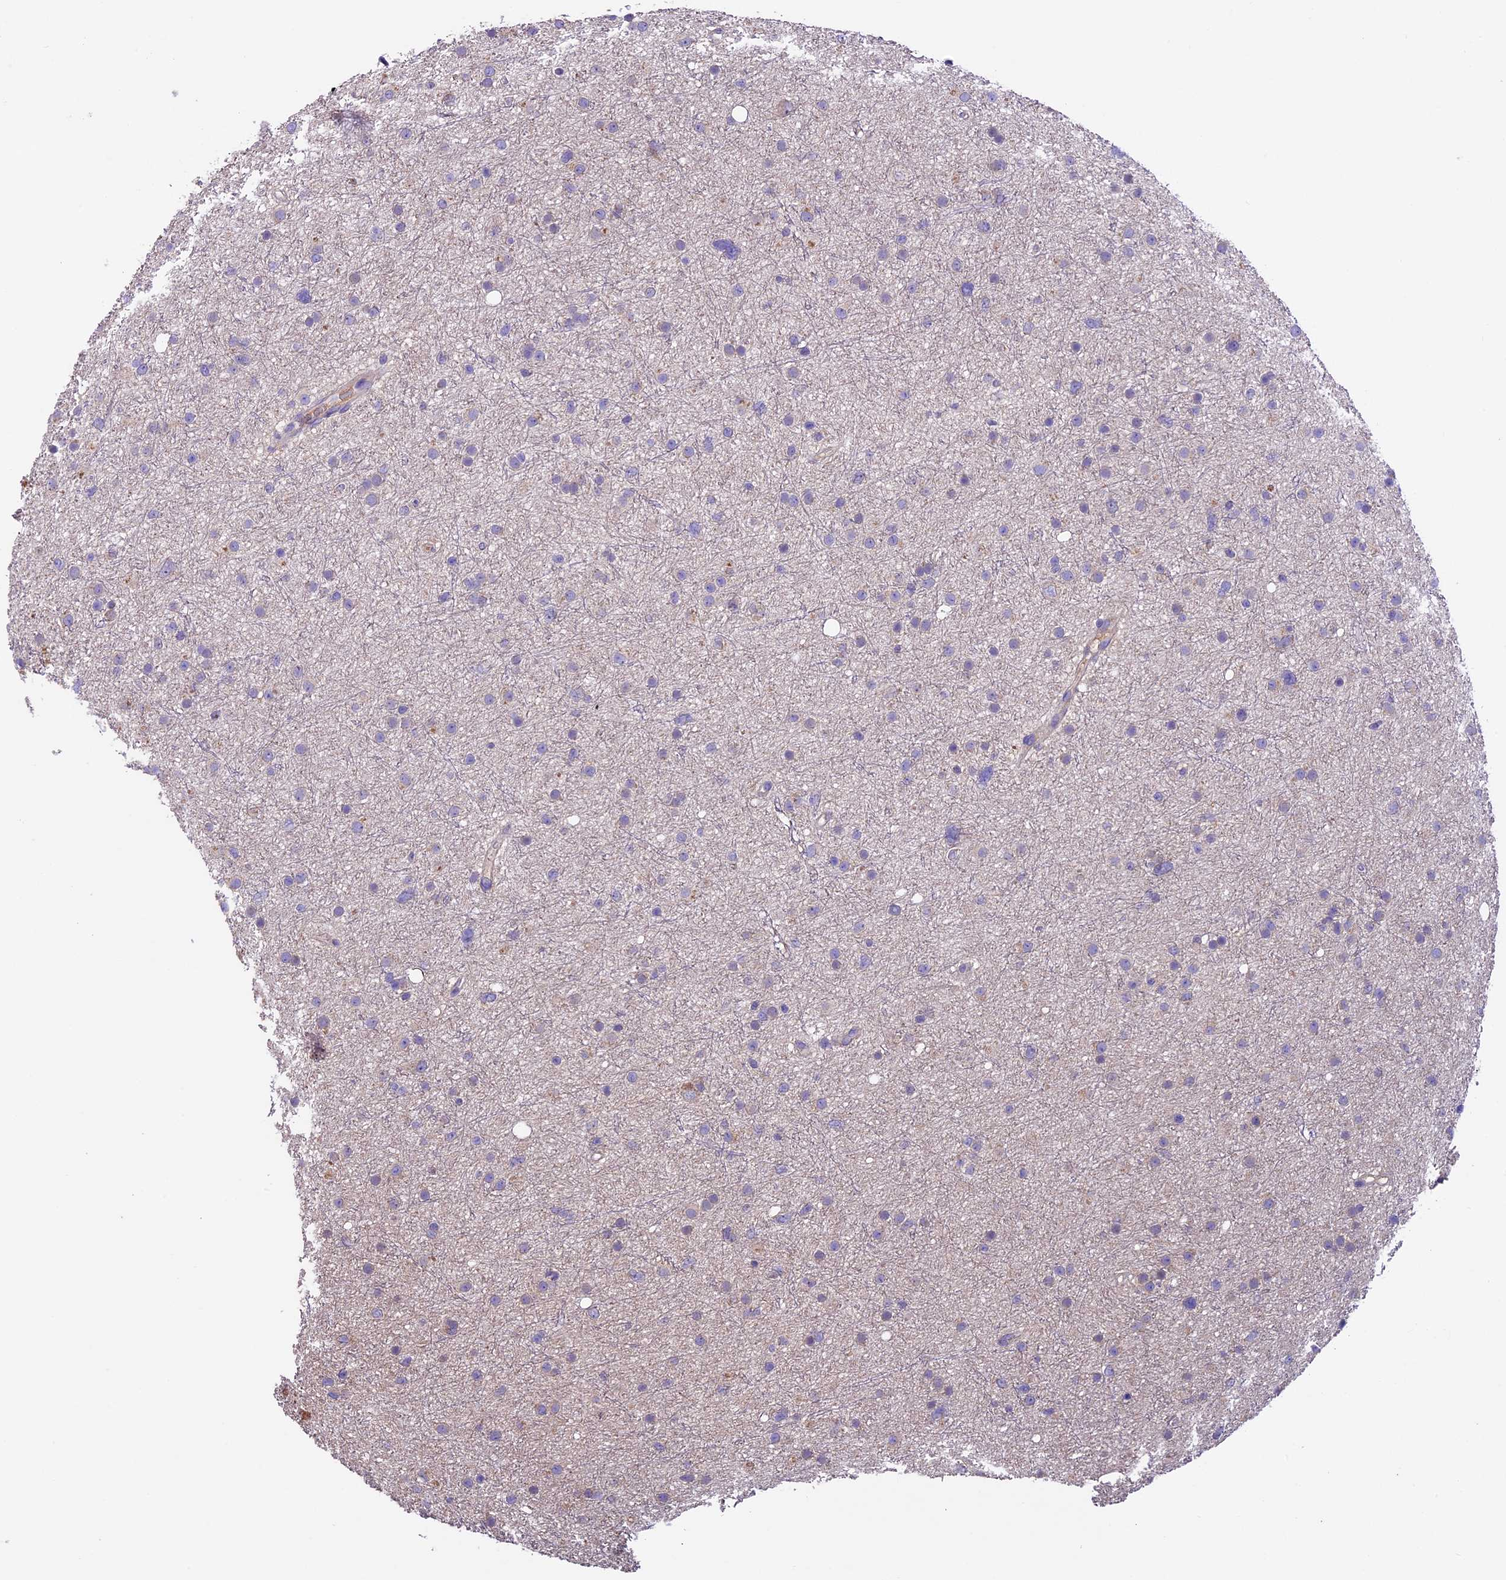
{"staining": {"intensity": "negative", "quantity": "none", "location": "none"}, "tissue": "glioma", "cell_type": "Tumor cells", "image_type": "cancer", "snomed": [{"axis": "morphology", "description": "Glioma, malignant, Low grade"}, {"axis": "topography", "description": "Cerebral cortex"}], "caption": "The photomicrograph exhibits no staining of tumor cells in glioma. The staining is performed using DAB (3,3'-diaminobenzidine) brown chromogen with nuclei counter-stained in using hematoxylin.", "gene": "SBNO2", "patient": {"sex": "female", "age": 39}}